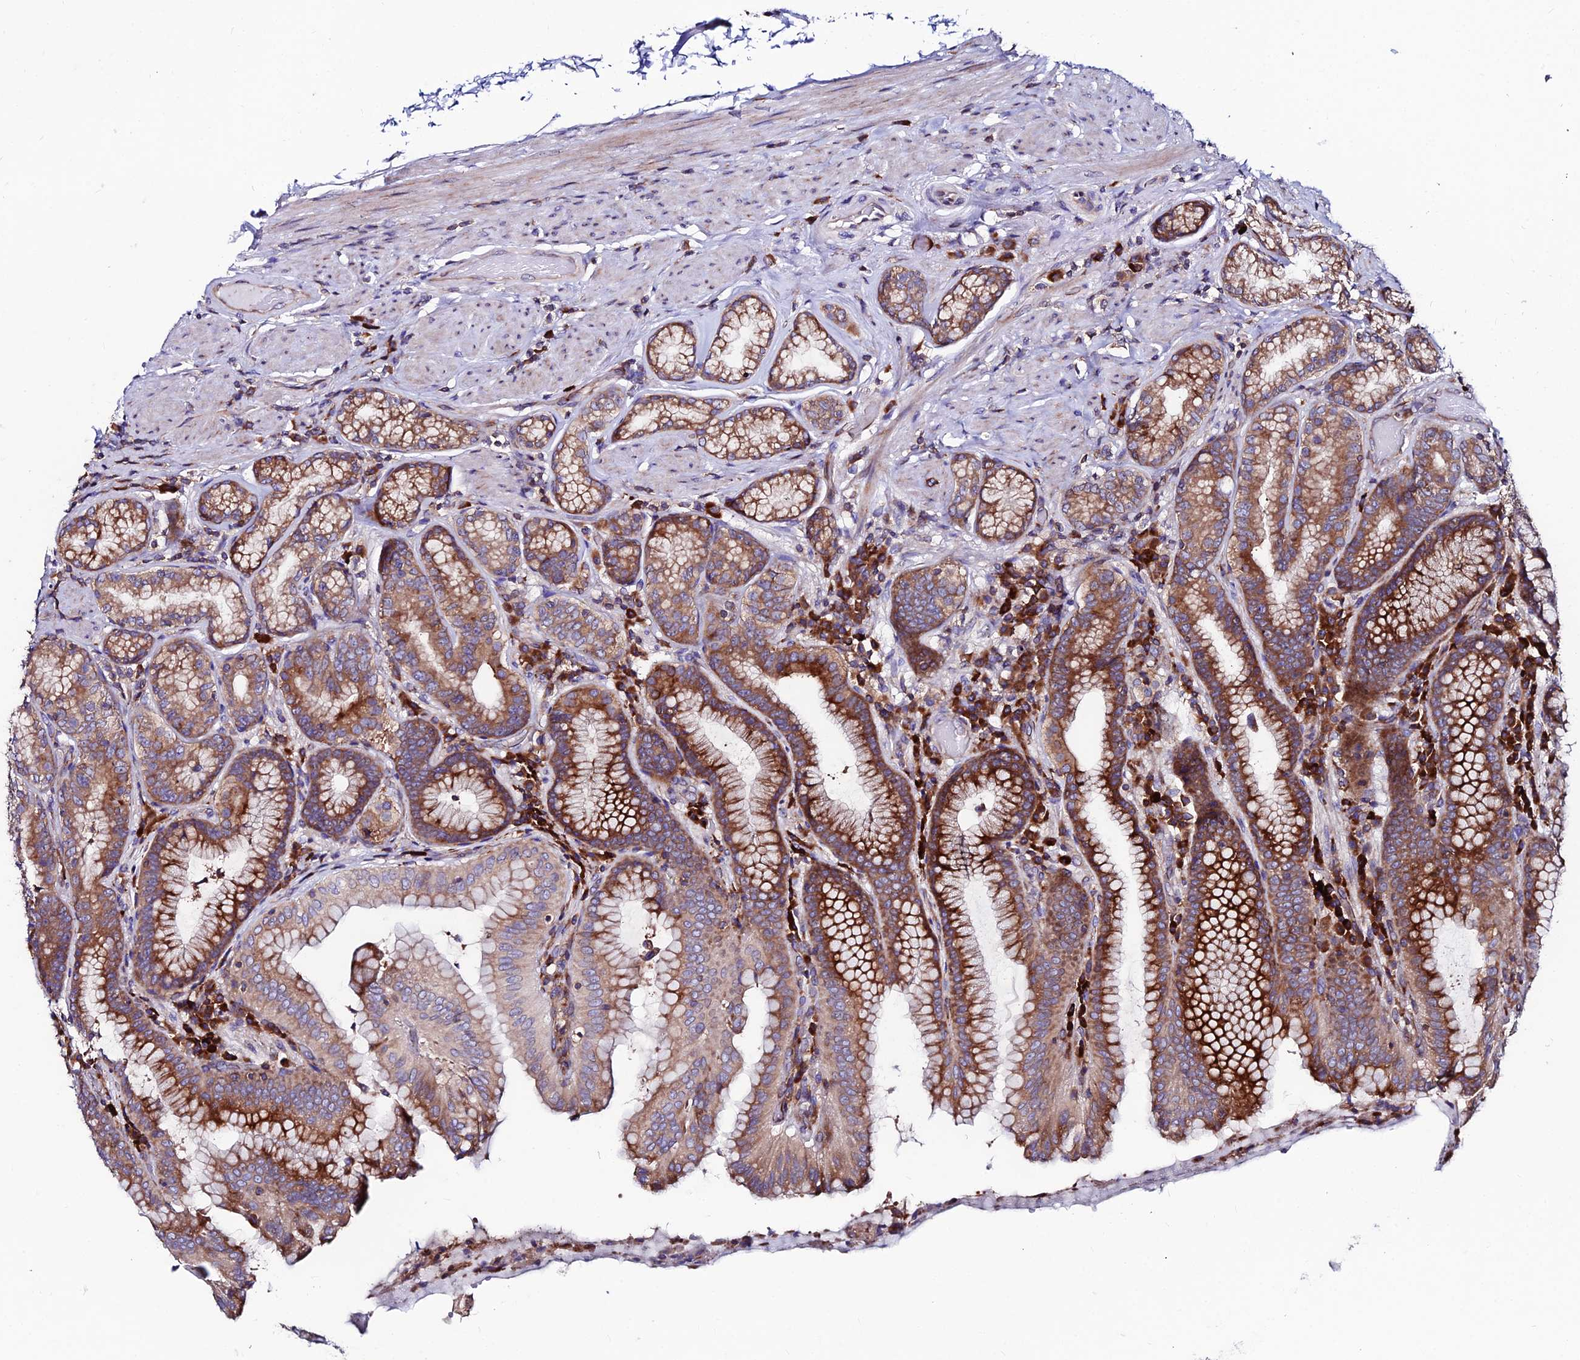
{"staining": {"intensity": "strong", "quantity": "25%-75%", "location": "cytoplasmic/membranous"}, "tissue": "stomach", "cell_type": "Glandular cells", "image_type": "normal", "snomed": [{"axis": "morphology", "description": "Normal tissue, NOS"}, {"axis": "topography", "description": "Stomach, upper"}, {"axis": "topography", "description": "Stomach, lower"}], "caption": "Brown immunohistochemical staining in unremarkable stomach demonstrates strong cytoplasmic/membranous staining in approximately 25%-75% of glandular cells.", "gene": "EIF3K", "patient": {"sex": "female", "age": 76}}